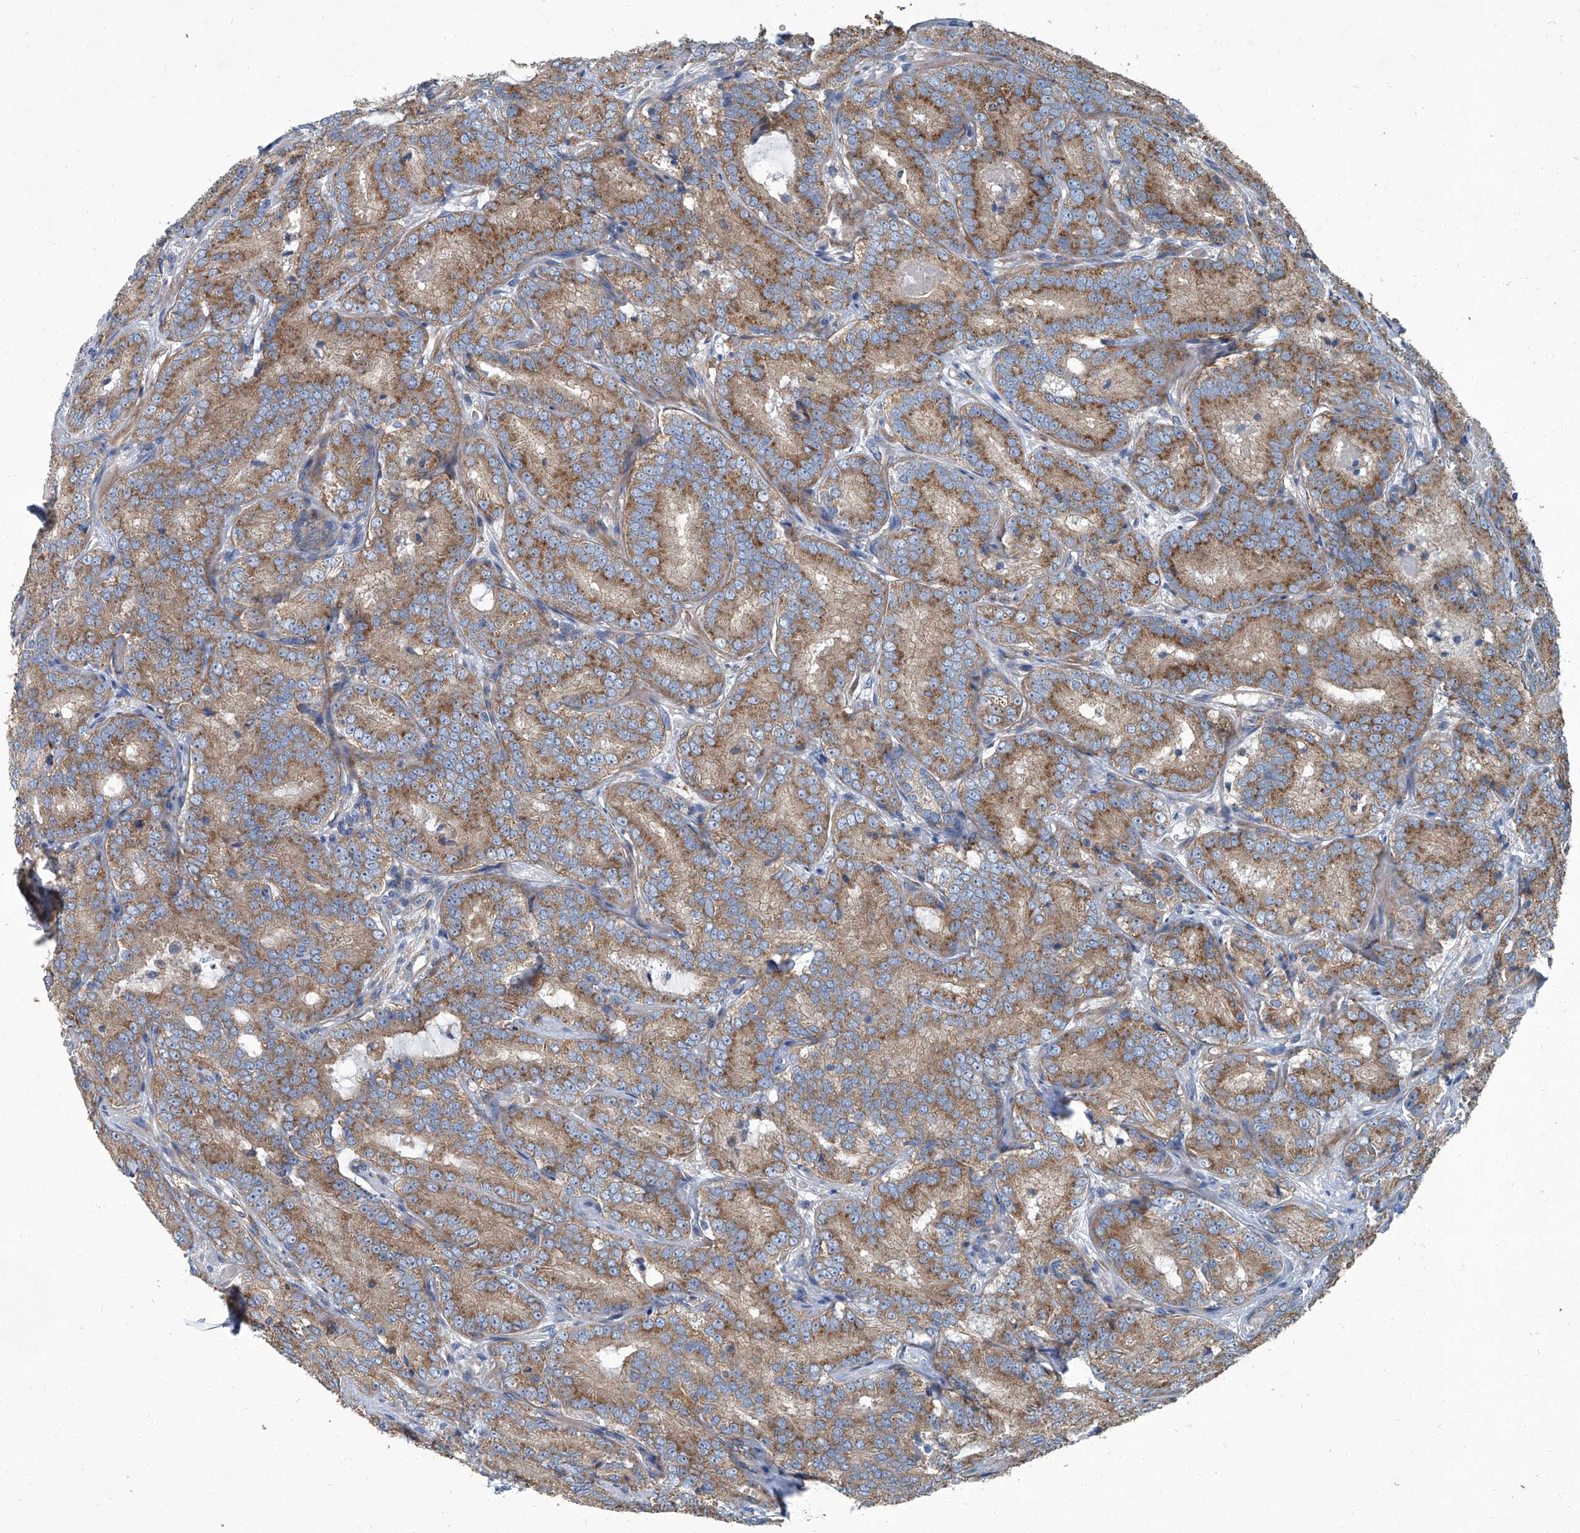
{"staining": {"intensity": "moderate", "quantity": ">75%", "location": "cytoplasmic/membranous"}, "tissue": "prostate cancer", "cell_type": "Tumor cells", "image_type": "cancer", "snomed": [{"axis": "morphology", "description": "Adenocarcinoma, High grade"}, {"axis": "topography", "description": "Prostate"}], "caption": "Immunohistochemistry histopathology image of human prostate cancer (high-grade adenocarcinoma) stained for a protein (brown), which reveals medium levels of moderate cytoplasmic/membranous expression in approximately >75% of tumor cells.", "gene": "PIGH", "patient": {"sex": "male", "age": 57}}